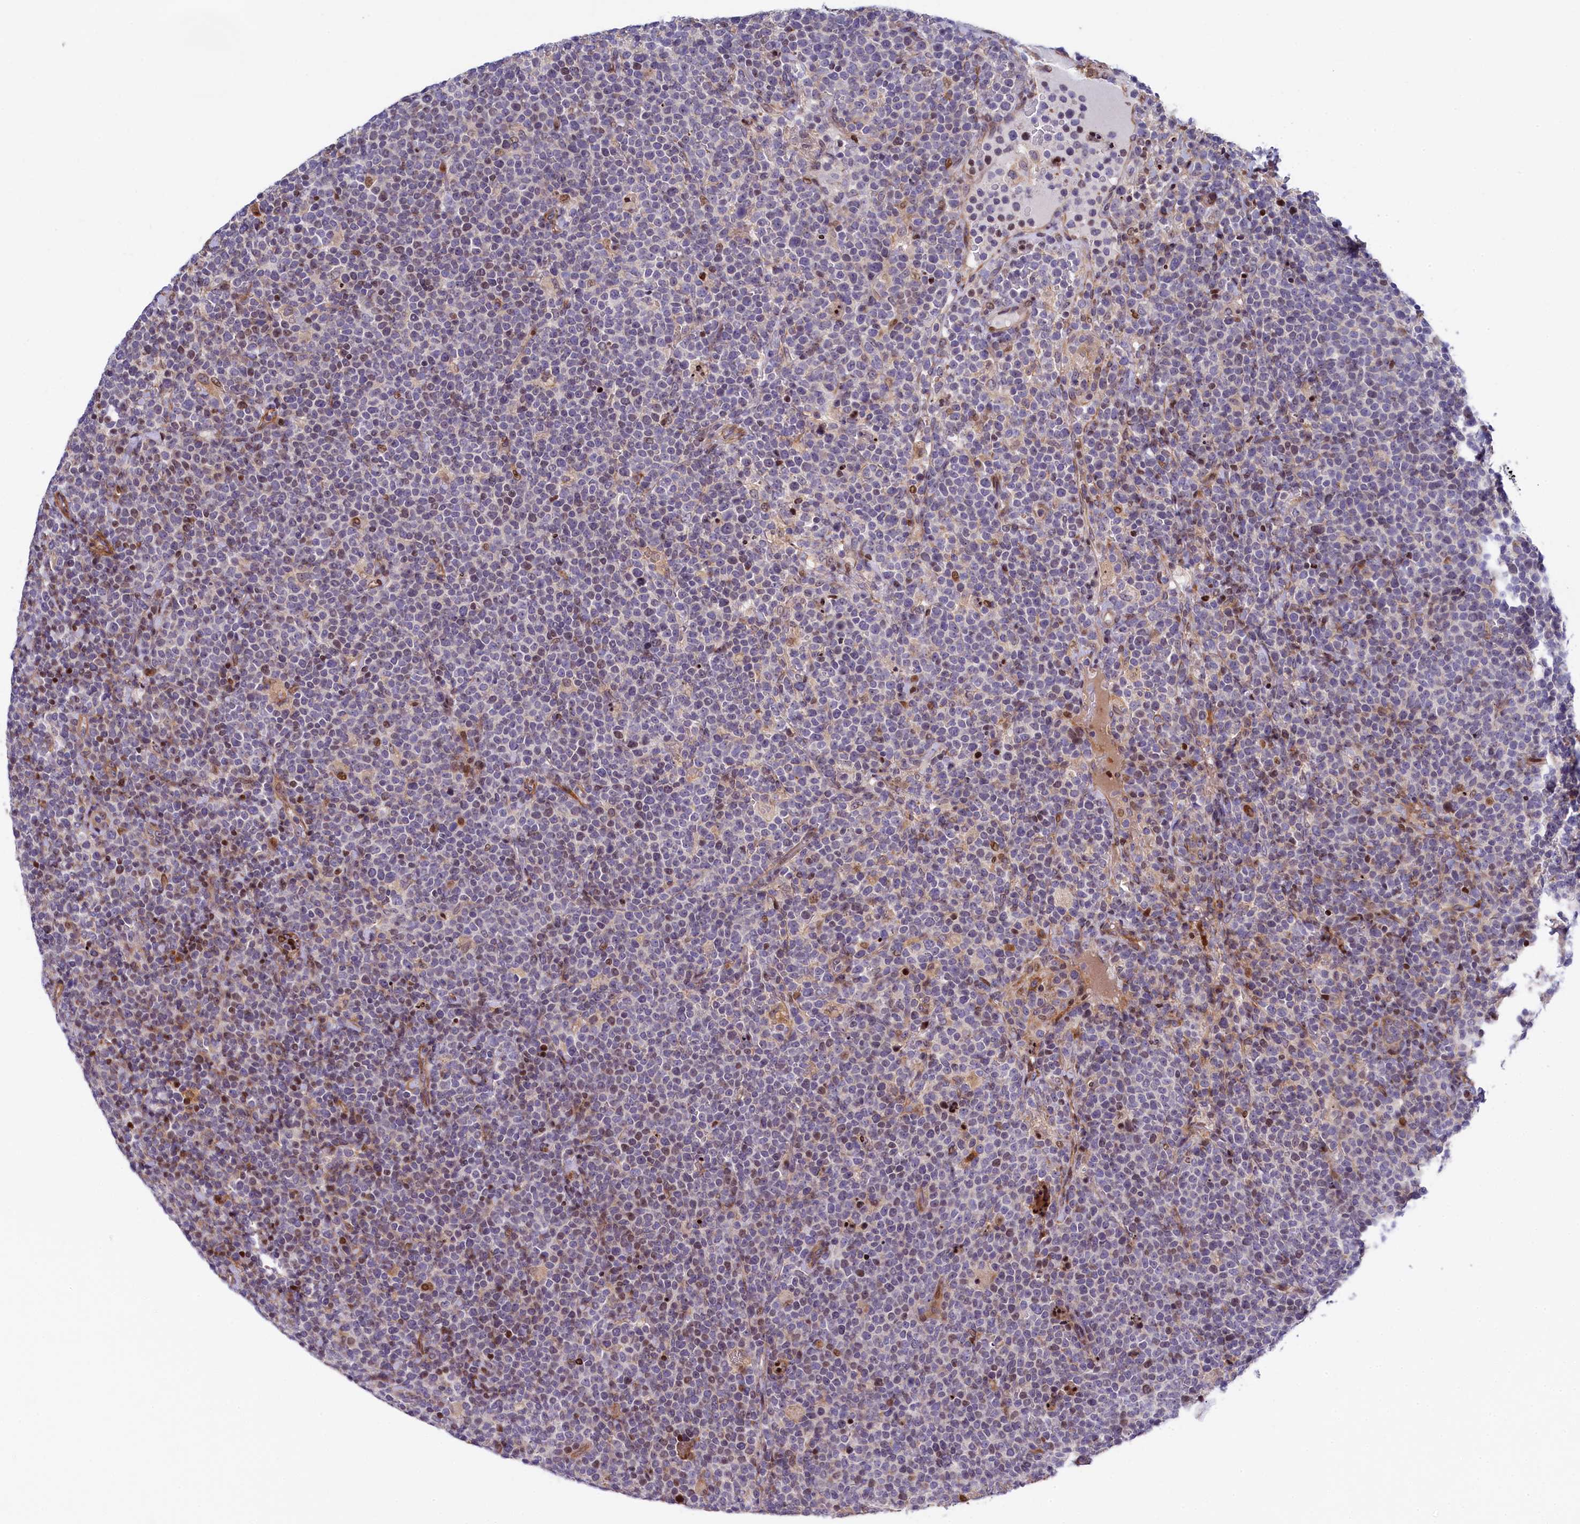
{"staining": {"intensity": "weak", "quantity": "<25%", "location": "nuclear"}, "tissue": "lymphoma", "cell_type": "Tumor cells", "image_type": "cancer", "snomed": [{"axis": "morphology", "description": "Malignant lymphoma, non-Hodgkin's type, High grade"}, {"axis": "topography", "description": "Lymph node"}], "caption": "This image is of malignant lymphoma, non-Hodgkin's type (high-grade) stained with immunohistochemistry to label a protein in brown with the nuclei are counter-stained blue. There is no positivity in tumor cells.", "gene": "TGDS", "patient": {"sex": "male", "age": 61}}